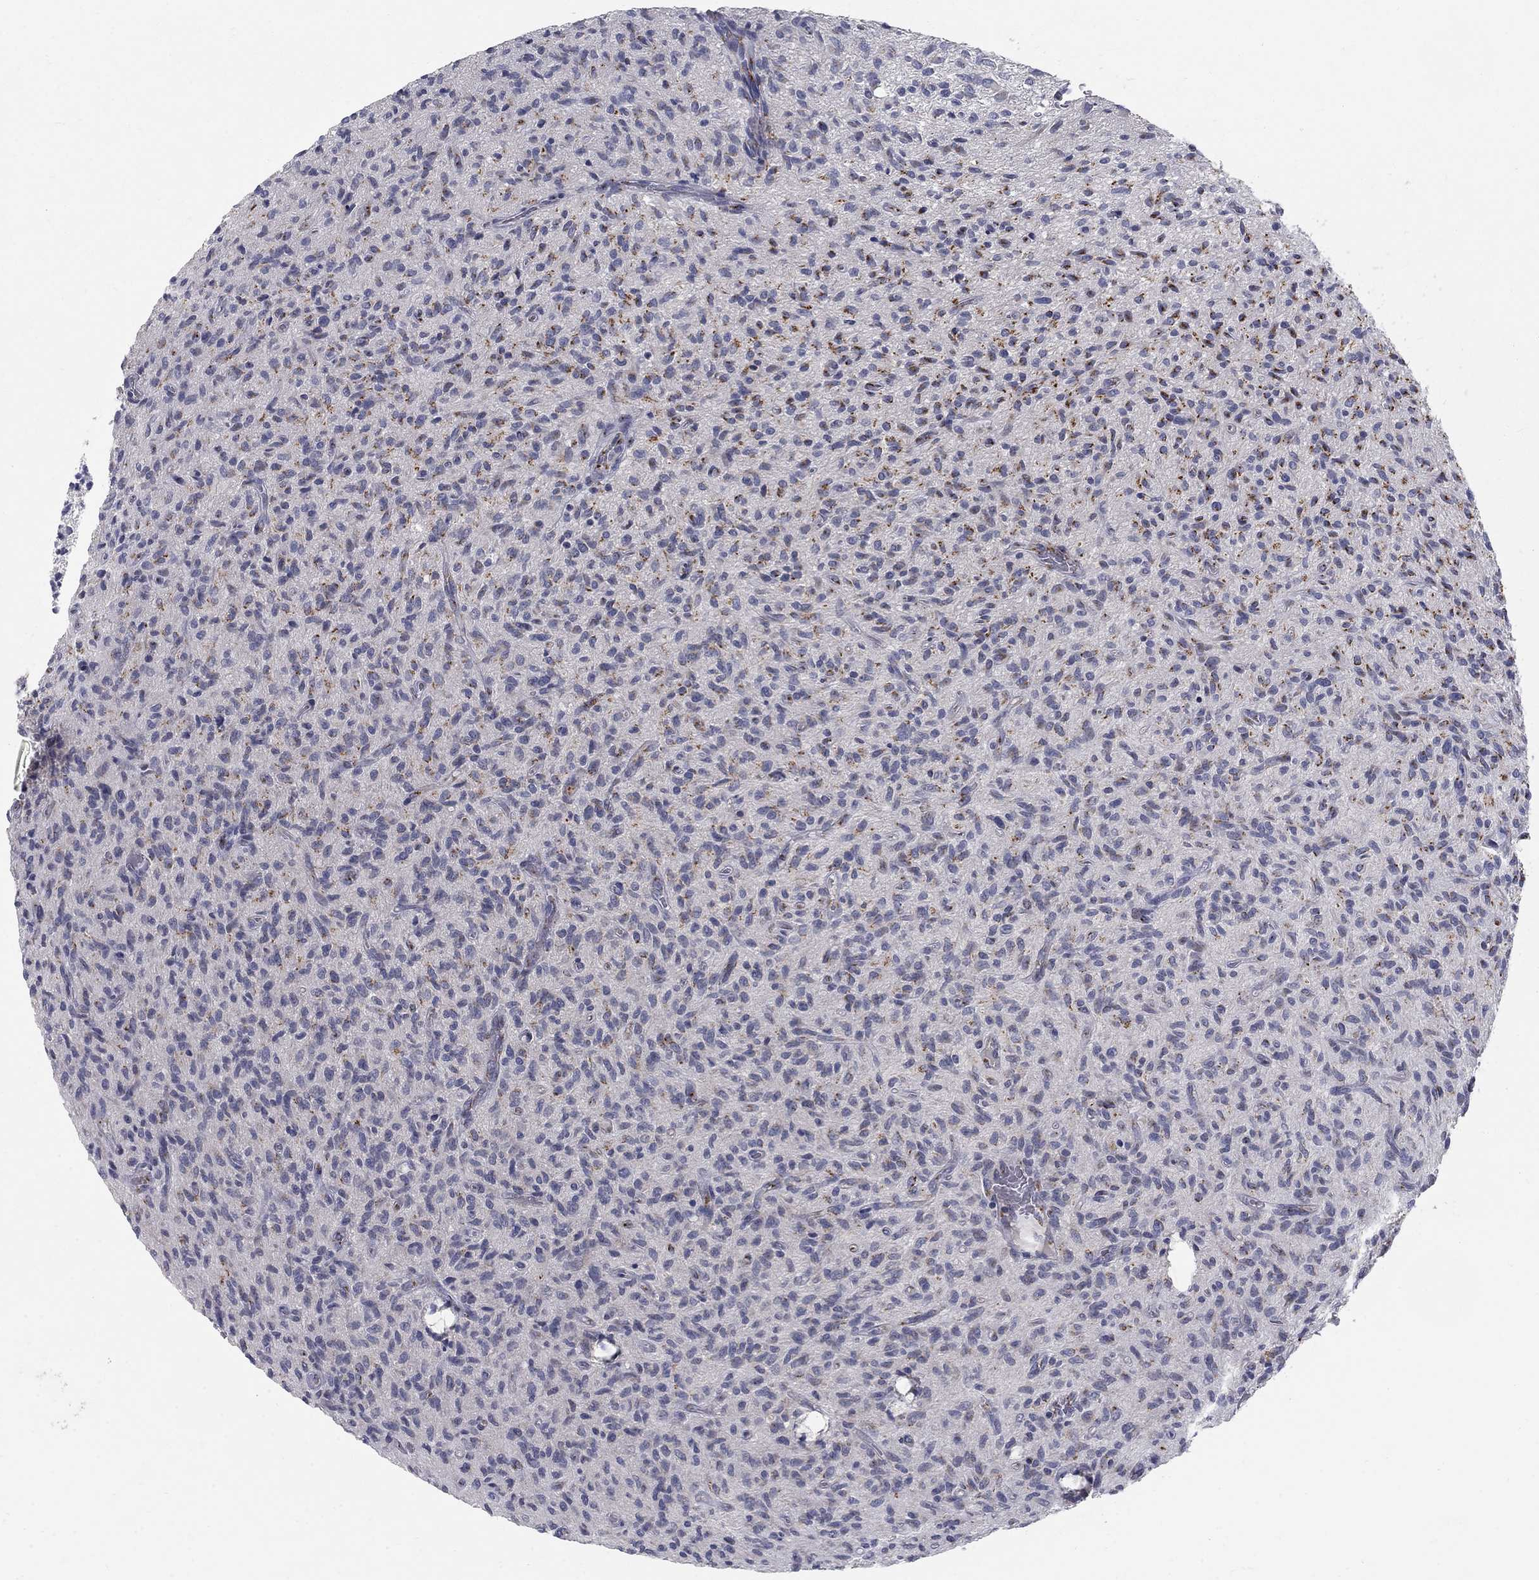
{"staining": {"intensity": "negative", "quantity": "none", "location": "none"}, "tissue": "glioma", "cell_type": "Tumor cells", "image_type": "cancer", "snomed": [{"axis": "morphology", "description": "Glioma, malignant, High grade"}, {"axis": "topography", "description": "Brain"}], "caption": "A histopathology image of high-grade glioma (malignant) stained for a protein shows no brown staining in tumor cells.", "gene": "PANK3", "patient": {"sex": "male", "age": 64}}